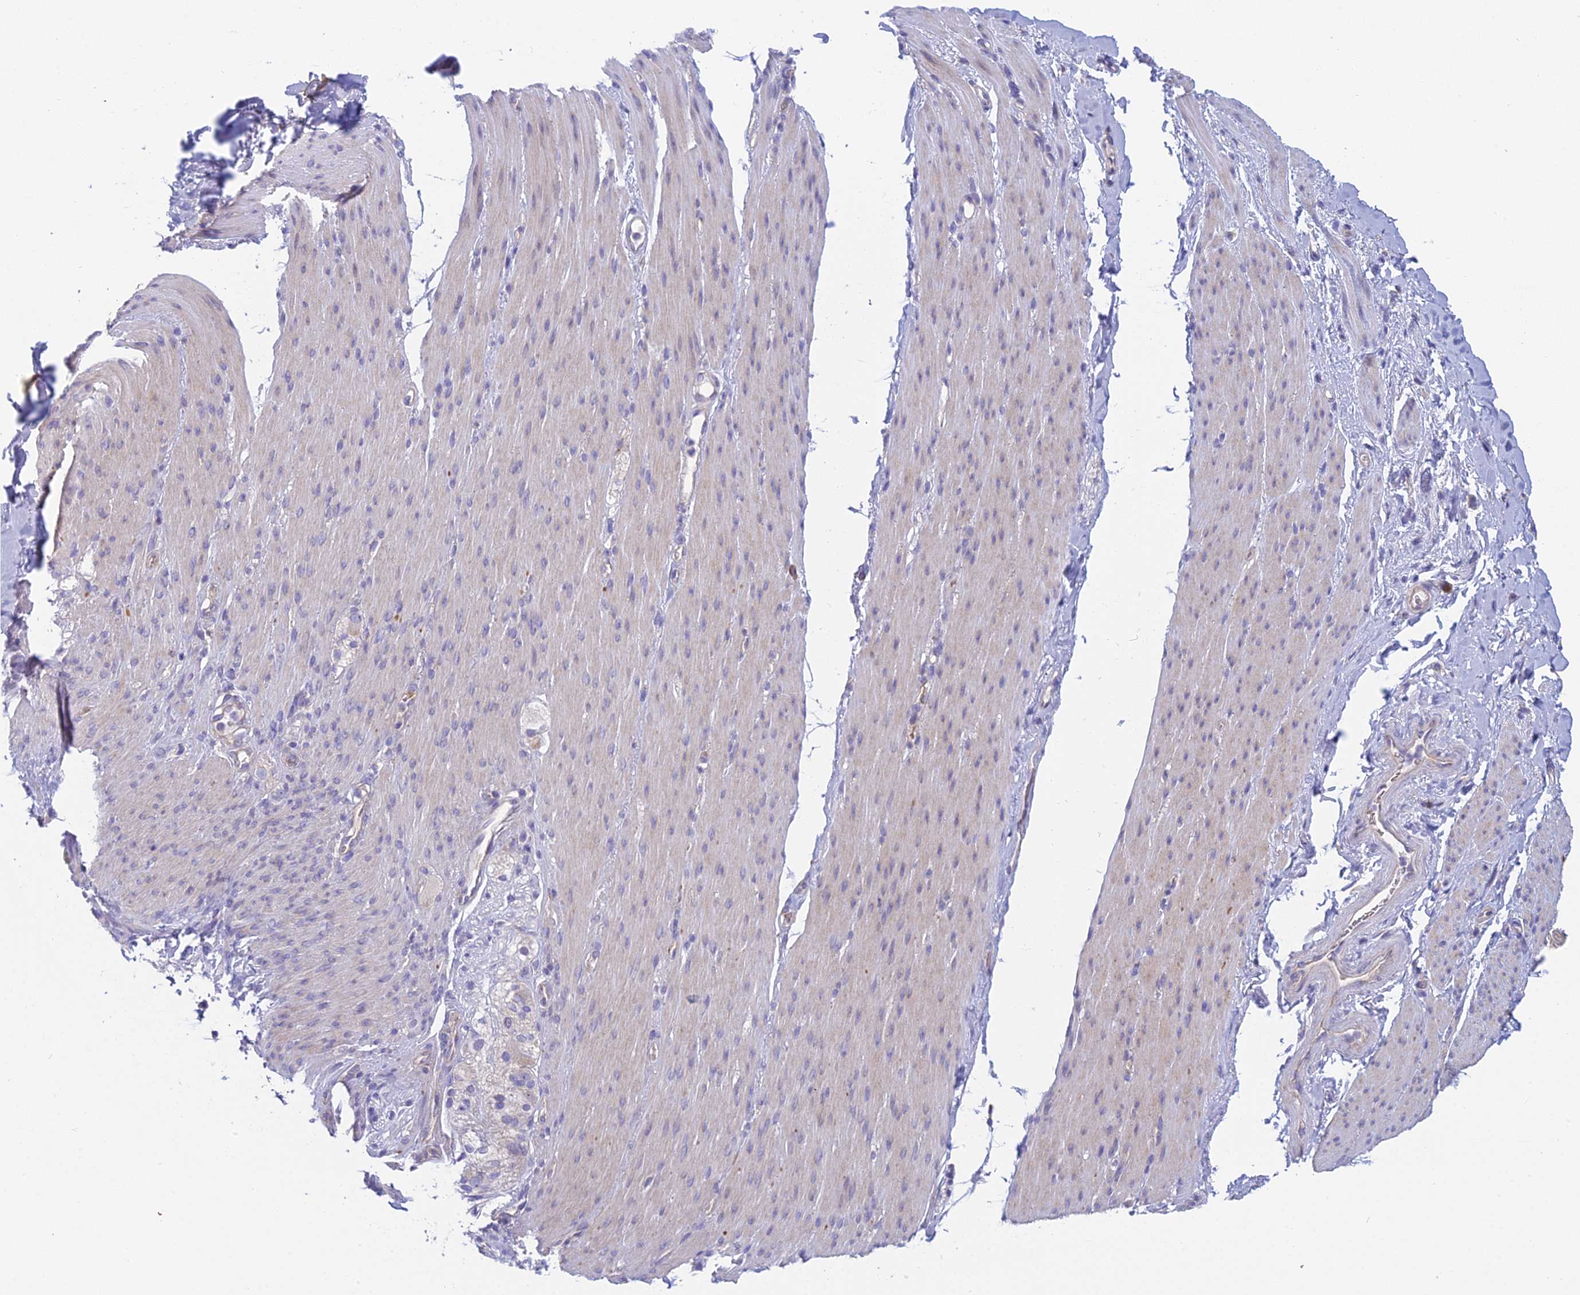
{"staining": {"intensity": "negative", "quantity": "none", "location": "none"}, "tissue": "adipose tissue", "cell_type": "Adipocytes", "image_type": "normal", "snomed": [{"axis": "morphology", "description": "Normal tissue, NOS"}, {"axis": "topography", "description": "Colon"}, {"axis": "topography", "description": "Peripheral nerve tissue"}], "caption": "The photomicrograph displays no significant positivity in adipocytes of adipose tissue. (DAB (3,3'-diaminobenzidine) immunohistochemistry (IHC) visualized using brightfield microscopy, high magnification).", "gene": "ZNF564", "patient": {"sex": "female", "age": 61}}